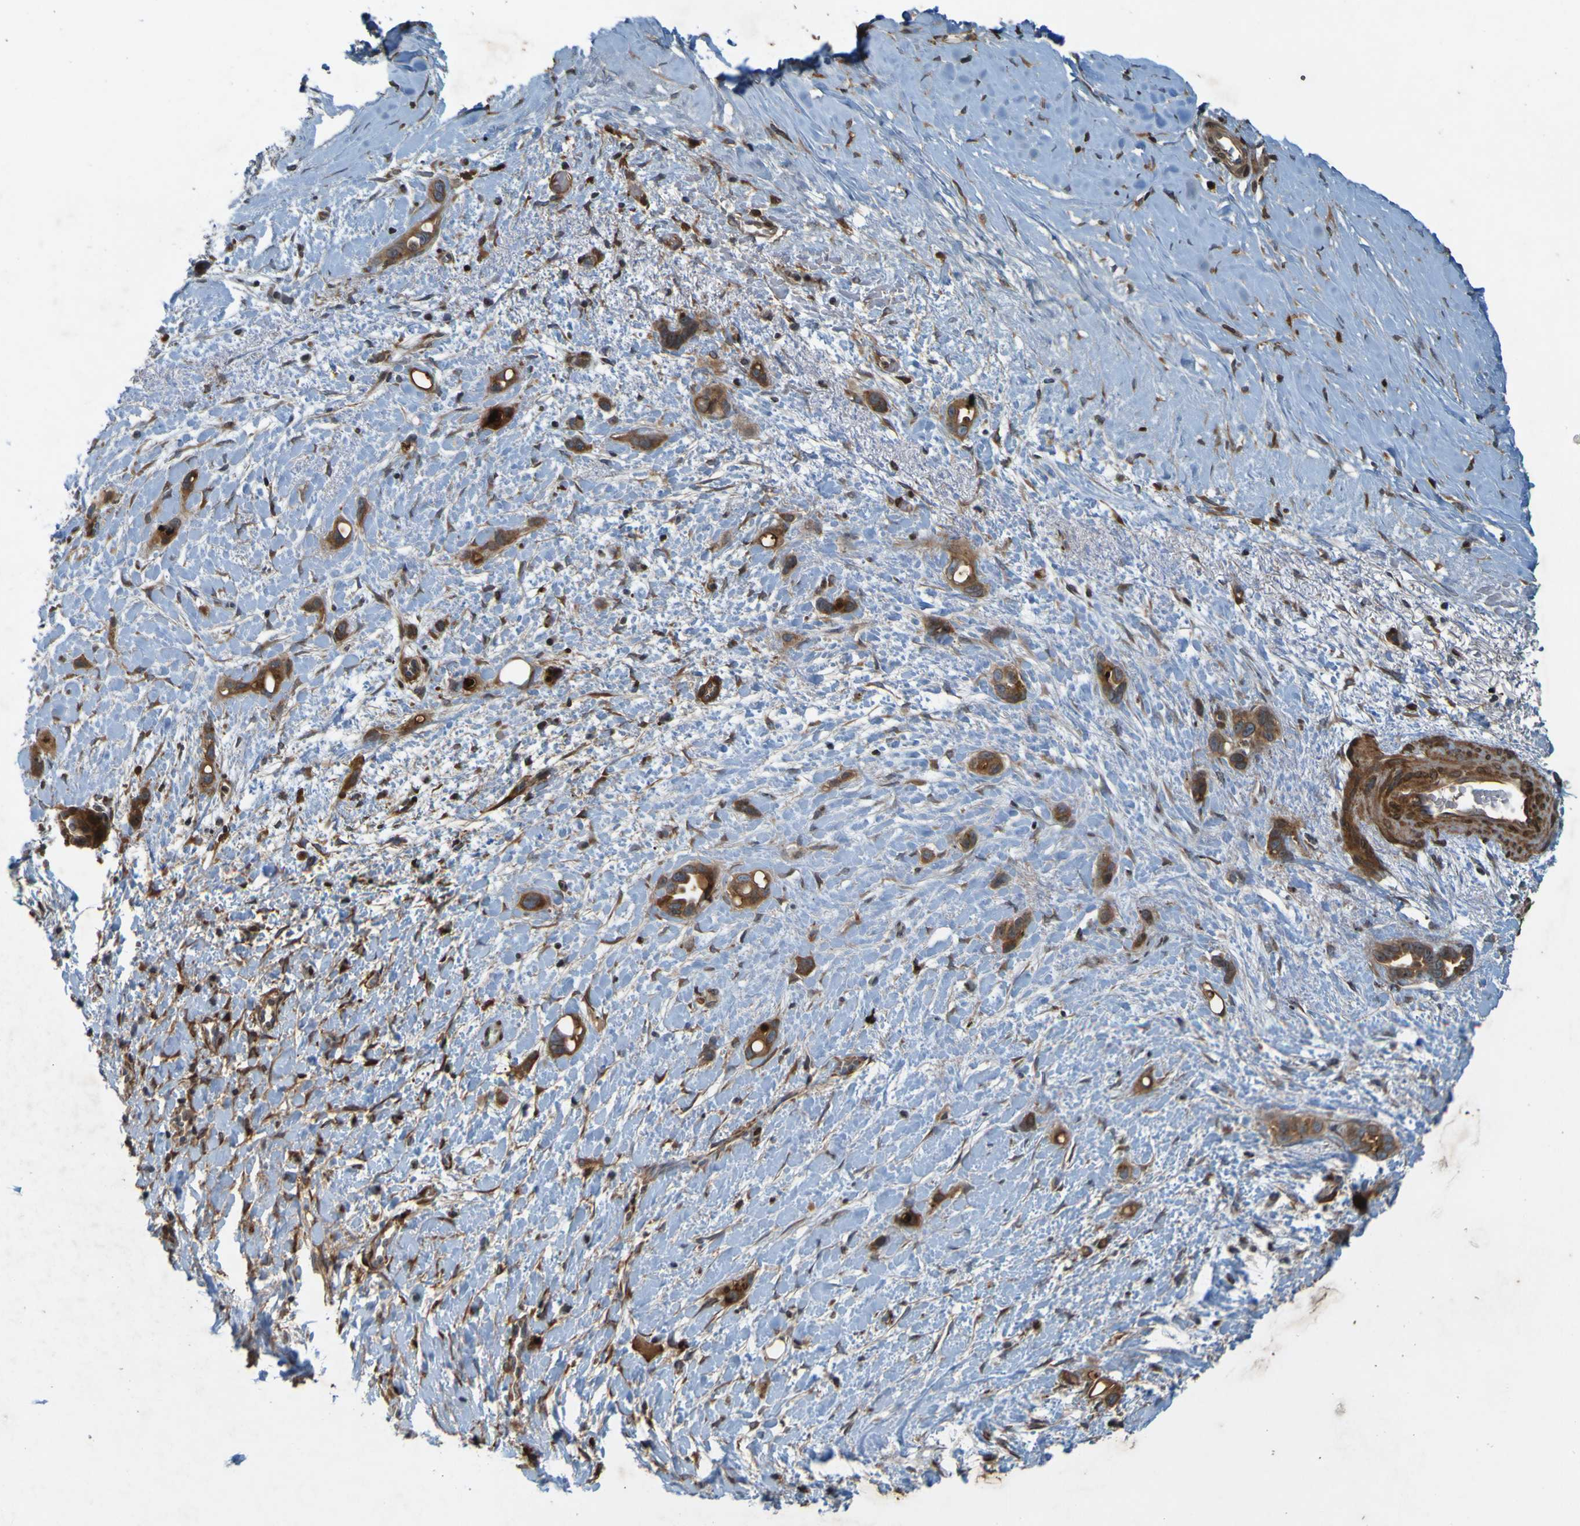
{"staining": {"intensity": "moderate", "quantity": ">75%", "location": "cytoplasmic/membranous"}, "tissue": "liver cancer", "cell_type": "Tumor cells", "image_type": "cancer", "snomed": [{"axis": "morphology", "description": "Cholangiocarcinoma"}, {"axis": "topography", "description": "Liver"}], "caption": "Moderate cytoplasmic/membranous positivity is appreciated in approximately >75% of tumor cells in liver cancer (cholangiocarcinoma).", "gene": "GUCY1A1", "patient": {"sex": "female", "age": 65}}